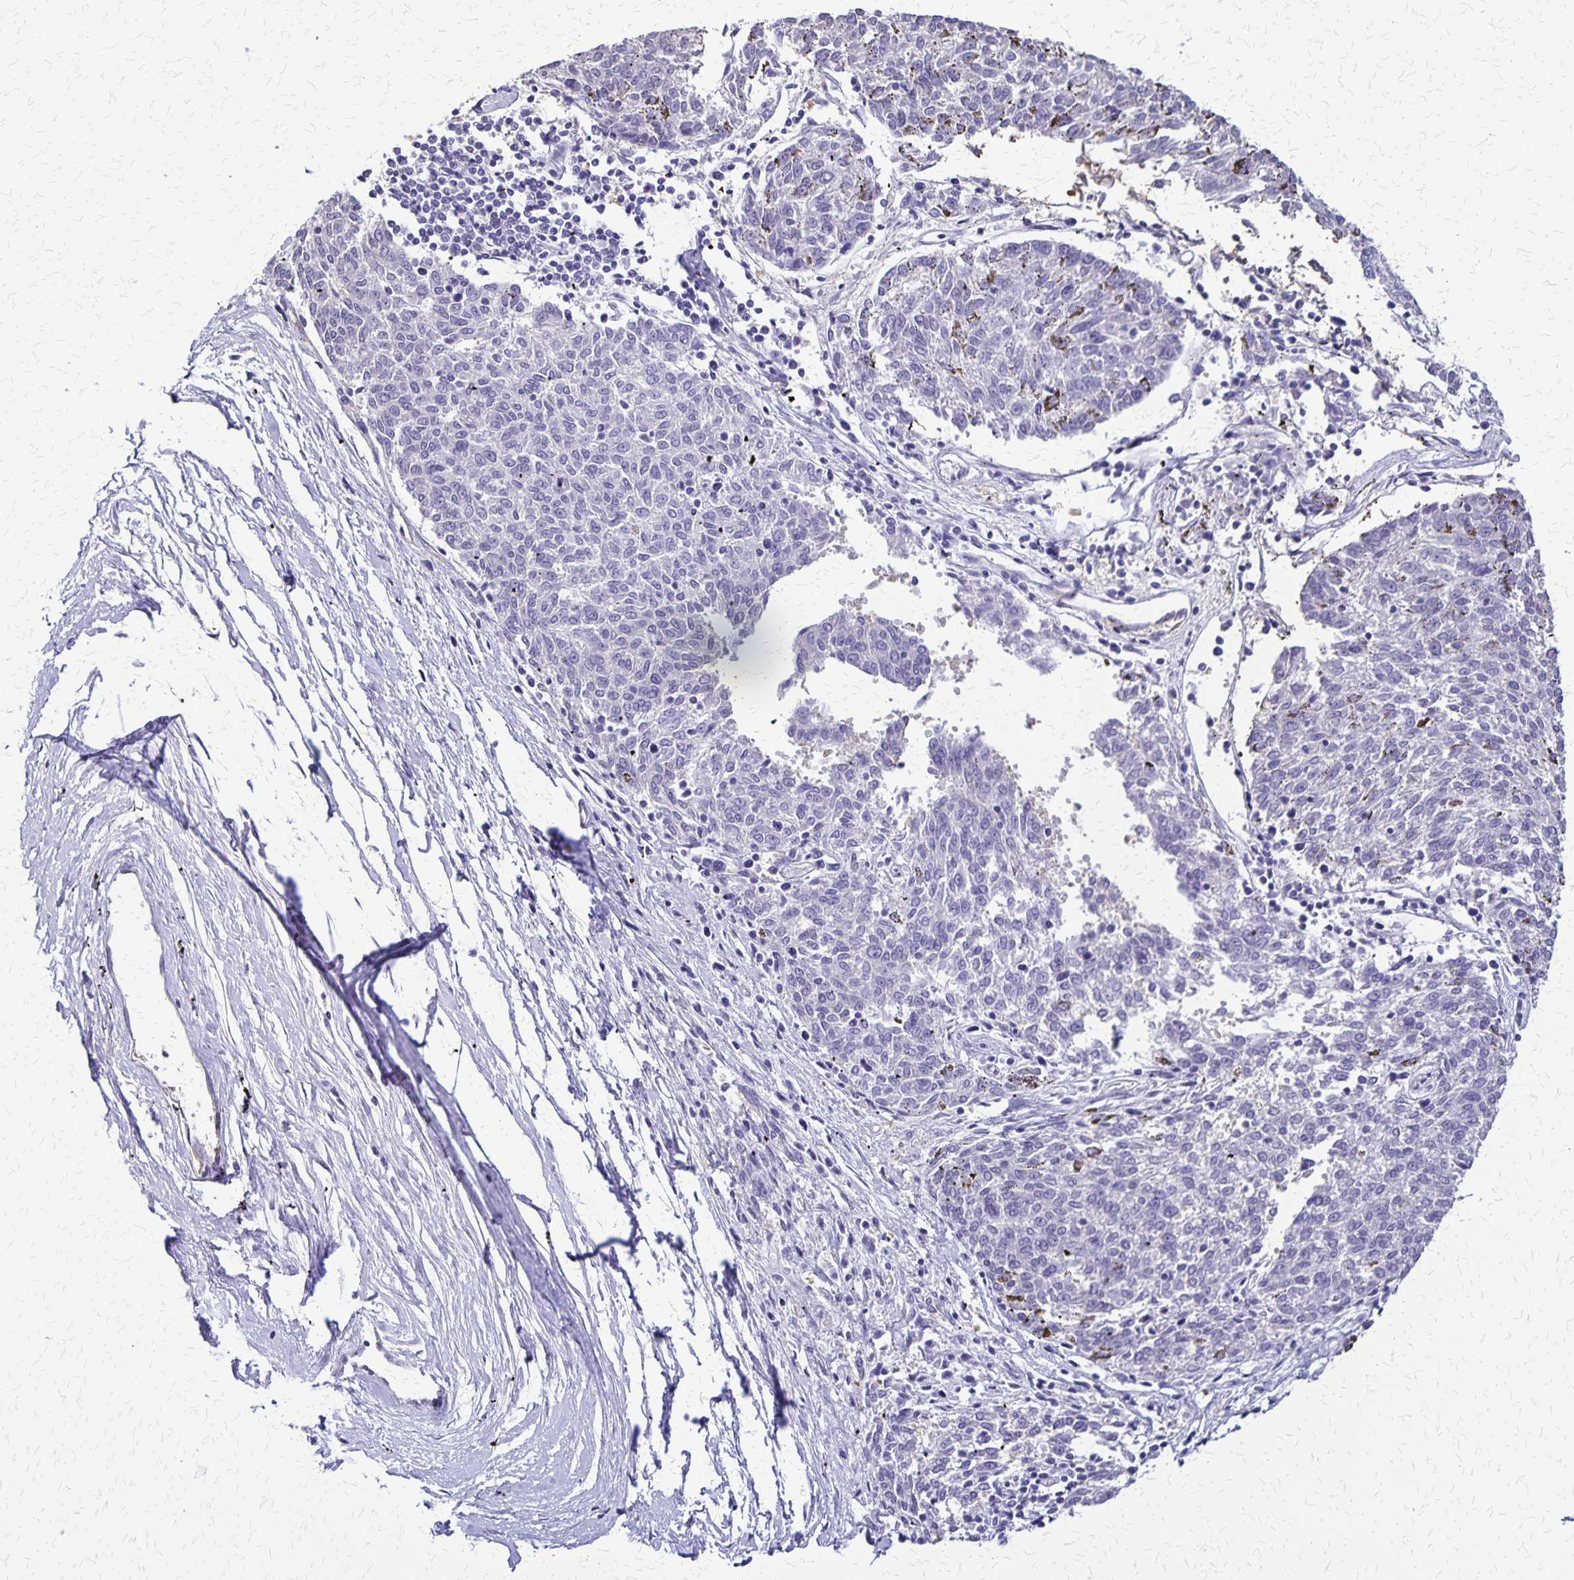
{"staining": {"intensity": "negative", "quantity": "none", "location": "none"}, "tissue": "melanoma", "cell_type": "Tumor cells", "image_type": "cancer", "snomed": [{"axis": "morphology", "description": "Malignant melanoma, NOS"}, {"axis": "topography", "description": "Skin"}], "caption": "There is no significant positivity in tumor cells of malignant melanoma.", "gene": "SI", "patient": {"sex": "female", "age": 72}}